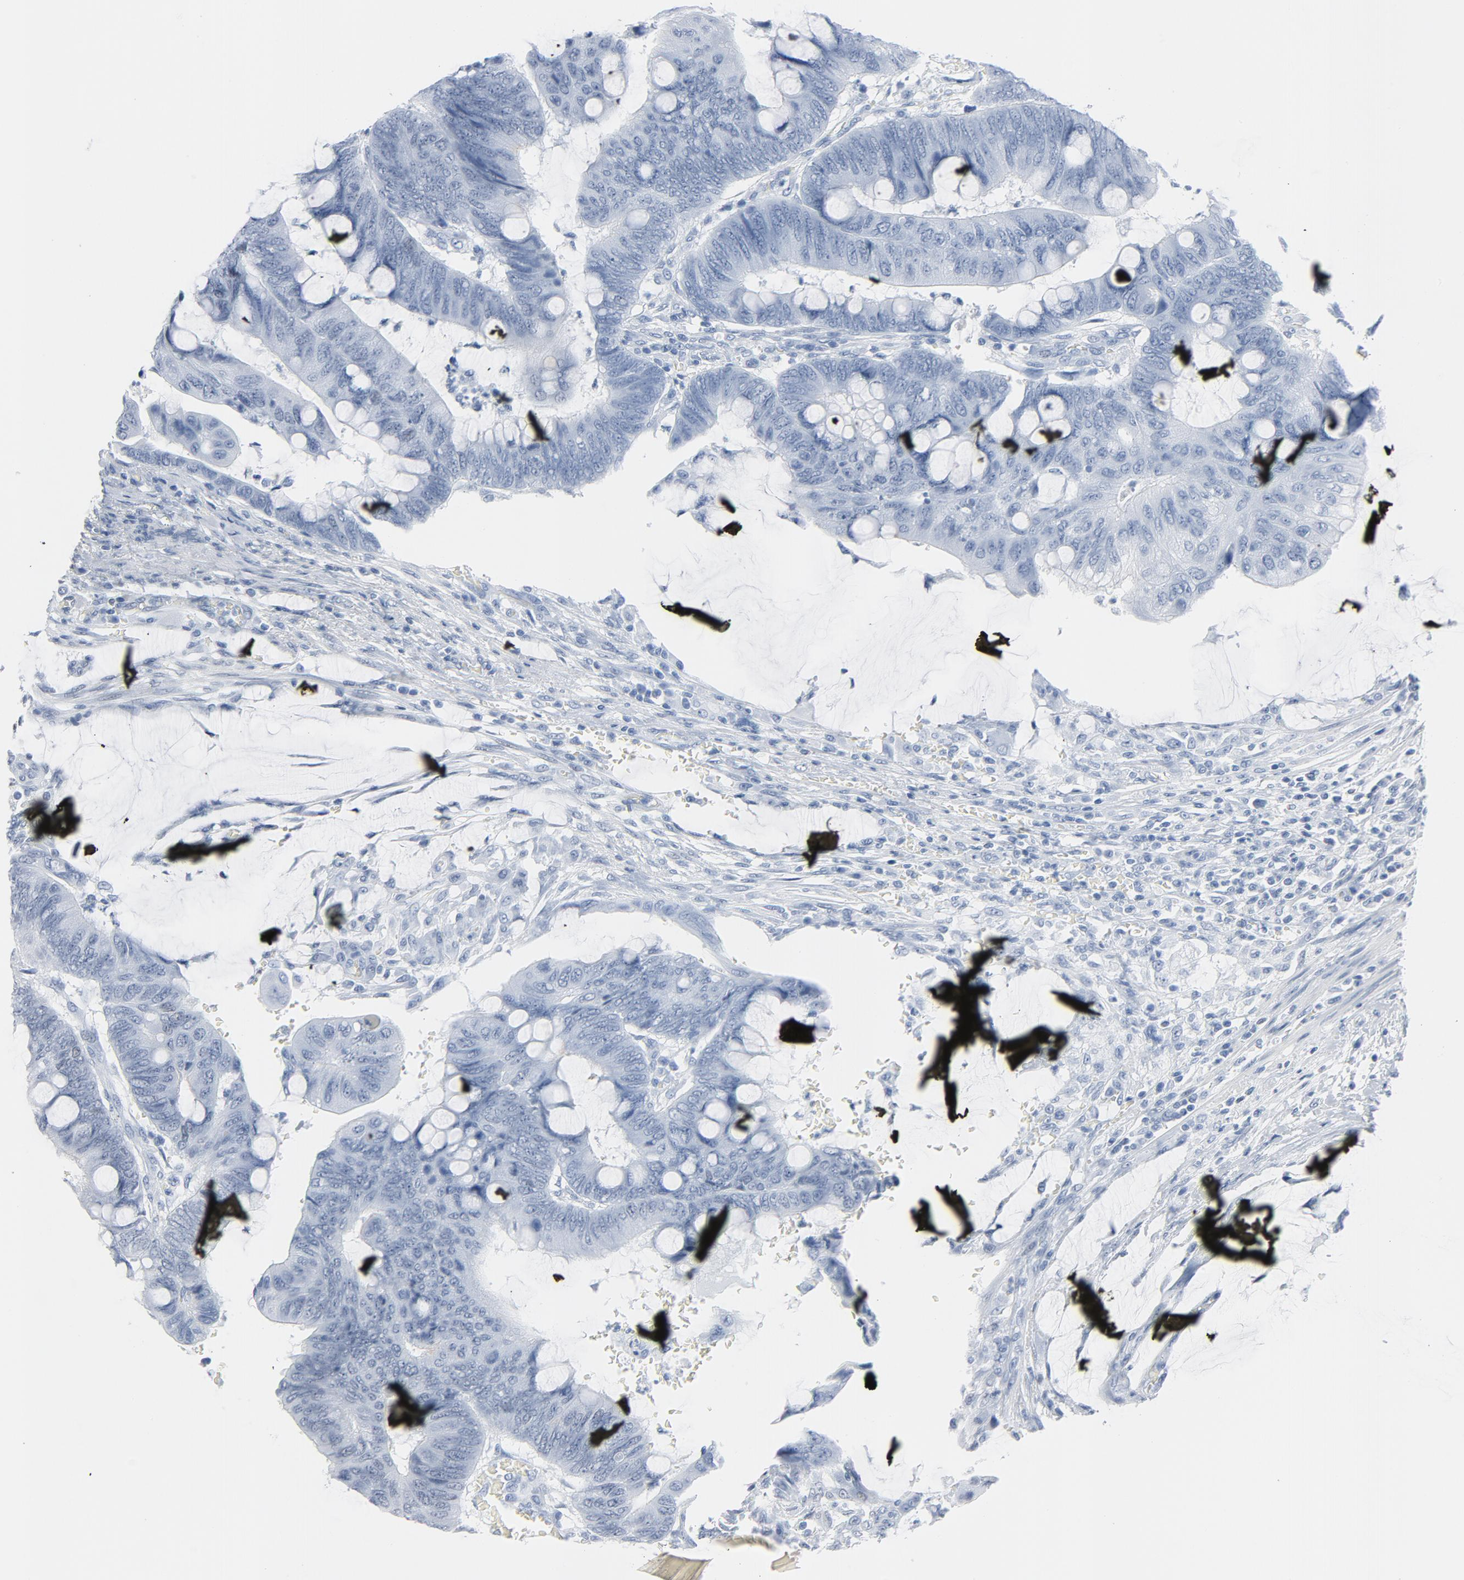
{"staining": {"intensity": "negative", "quantity": "none", "location": "none"}, "tissue": "colorectal cancer", "cell_type": "Tumor cells", "image_type": "cancer", "snomed": [{"axis": "morphology", "description": "Normal tissue, NOS"}, {"axis": "morphology", "description": "Adenocarcinoma, NOS"}, {"axis": "topography", "description": "Rectum"}], "caption": "IHC photomicrograph of colorectal cancer stained for a protein (brown), which displays no positivity in tumor cells.", "gene": "FOXP1", "patient": {"sex": "male", "age": 92}}